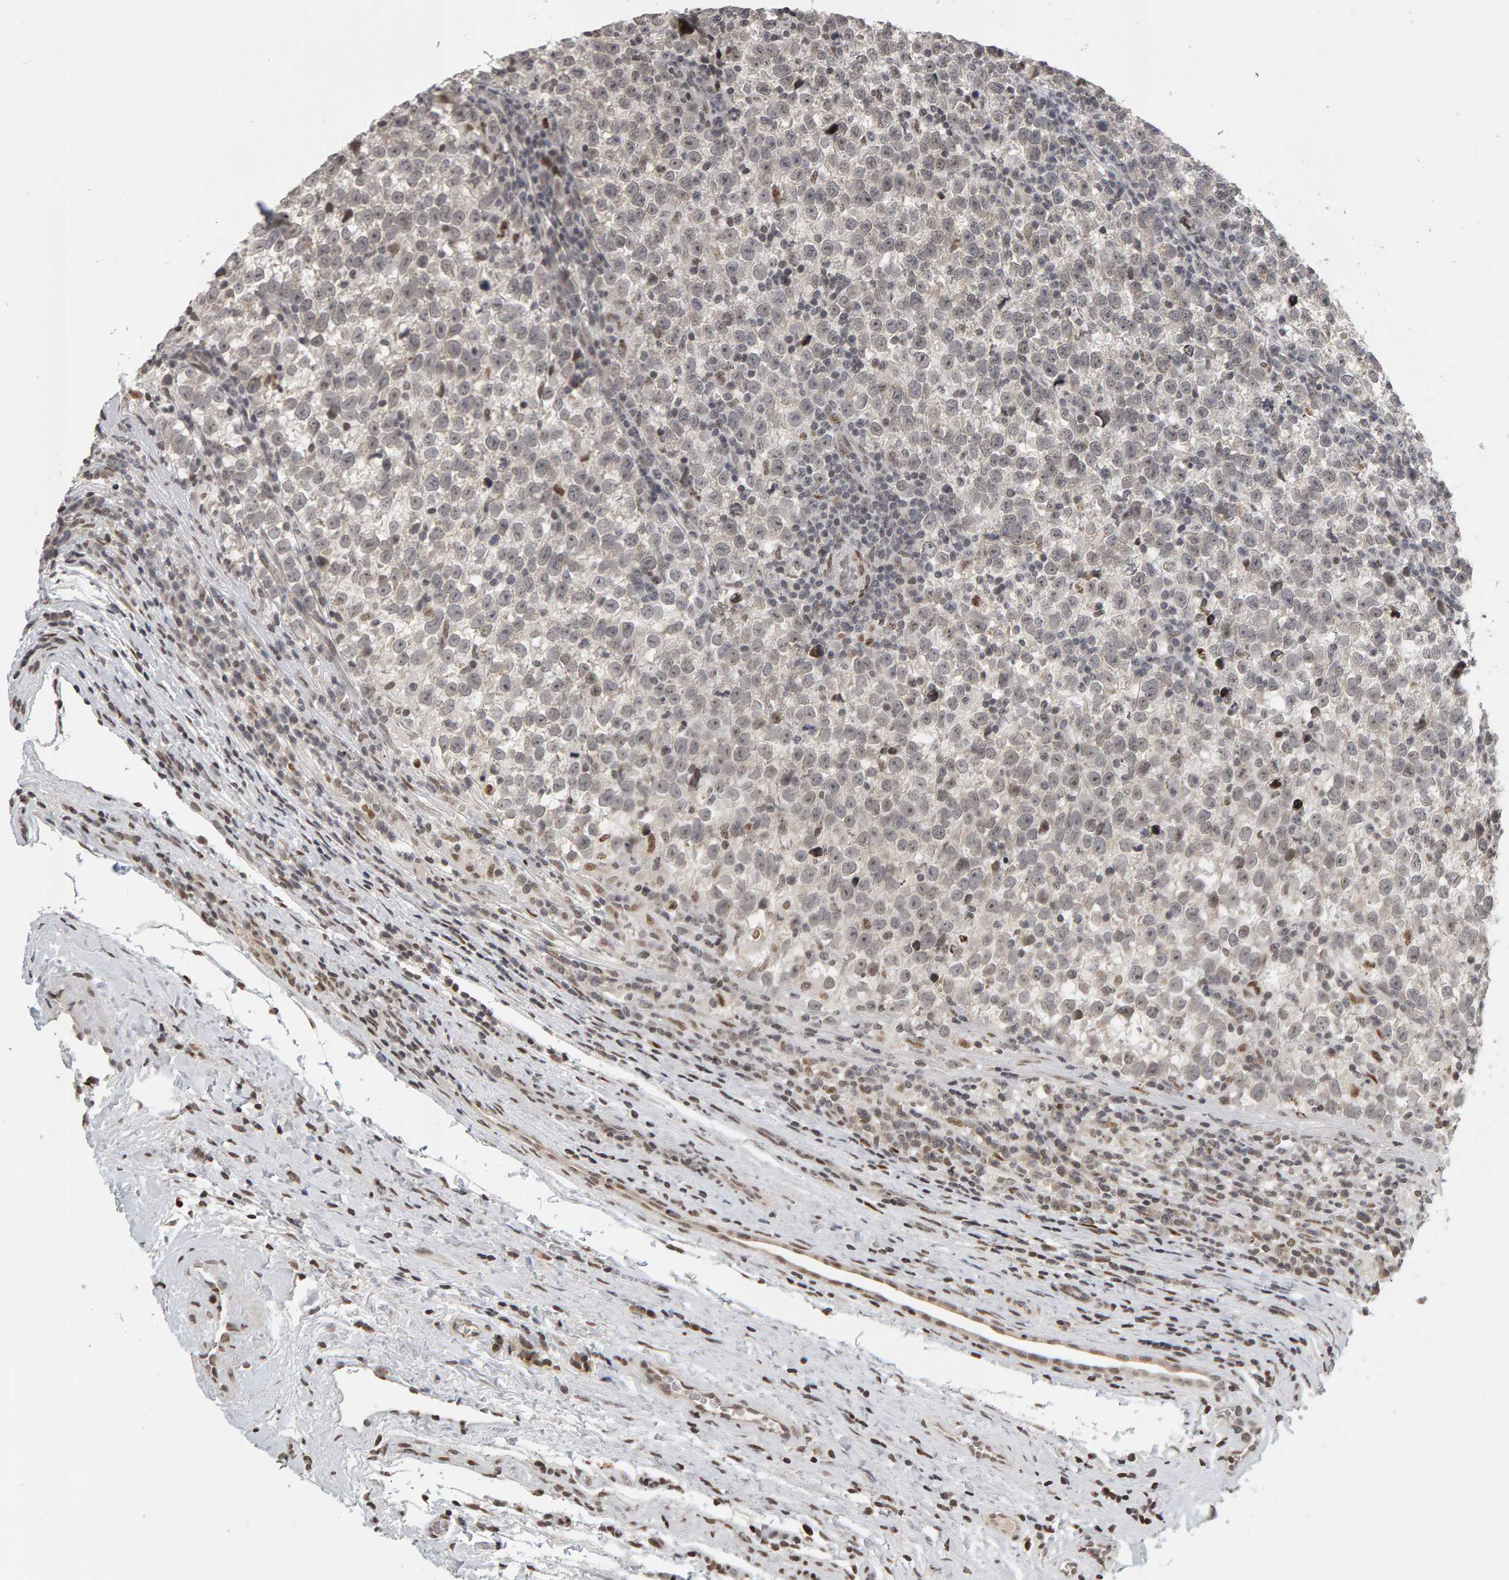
{"staining": {"intensity": "weak", "quantity": "<25%", "location": "nuclear"}, "tissue": "testis cancer", "cell_type": "Tumor cells", "image_type": "cancer", "snomed": [{"axis": "morphology", "description": "Normal tissue, NOS"}, {"axis": "morphology", "description": "Seminoma, NOS"}, {"axis": "topography", "description": "Testis"}], "caption": "This photomicrograph is of testis cancer stained with immunohistochemistry (IHC) to label a protein in brown with the nuclei are counter-stained blue. There is no positivity in tumor cells.", "gene": "TRAM1", "patient": {"sex": "male", "age": 43}}